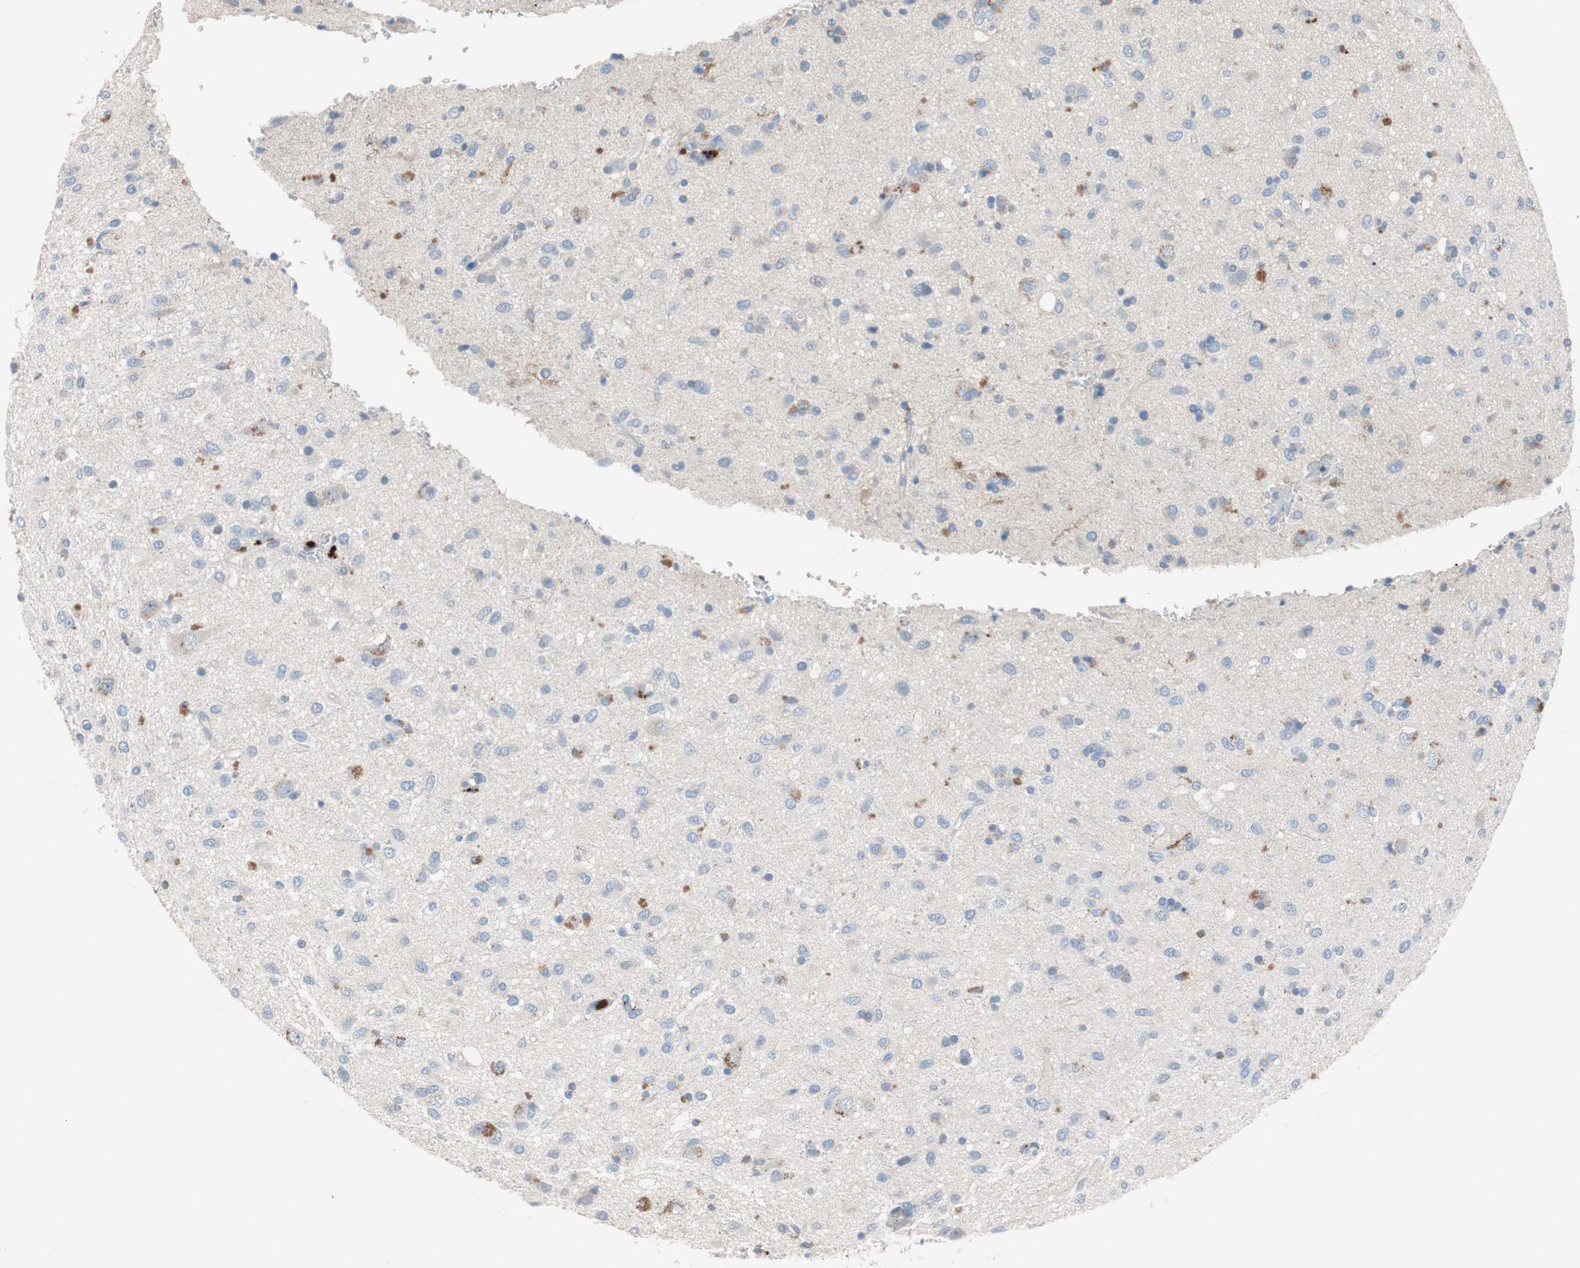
{"staining": {"intensity": "moderate", "quantity": "<25%", "location": "cytoplasmic/membranous"}, "tissue": "glioma", "cell_type": "Tumor cells", "image_type": "cancer", "snomed": [{"axis": "morphology", "description": "Glioma, malignant, Low grade"}, {"axis": "topography", "description": "Brain"}], "caption": "DAB immunohistochemical staining of human glioma exhibits moderate cytoplasmic/membranous protein expression in approximately <25% of tumor cells. The staining was performed using DAB, with brown indicating positive protein expression. Nuclei are stained blue with hematoxylin.", "gene": "CLEC4D", "patient": {"sex": "male", "age": 77}}